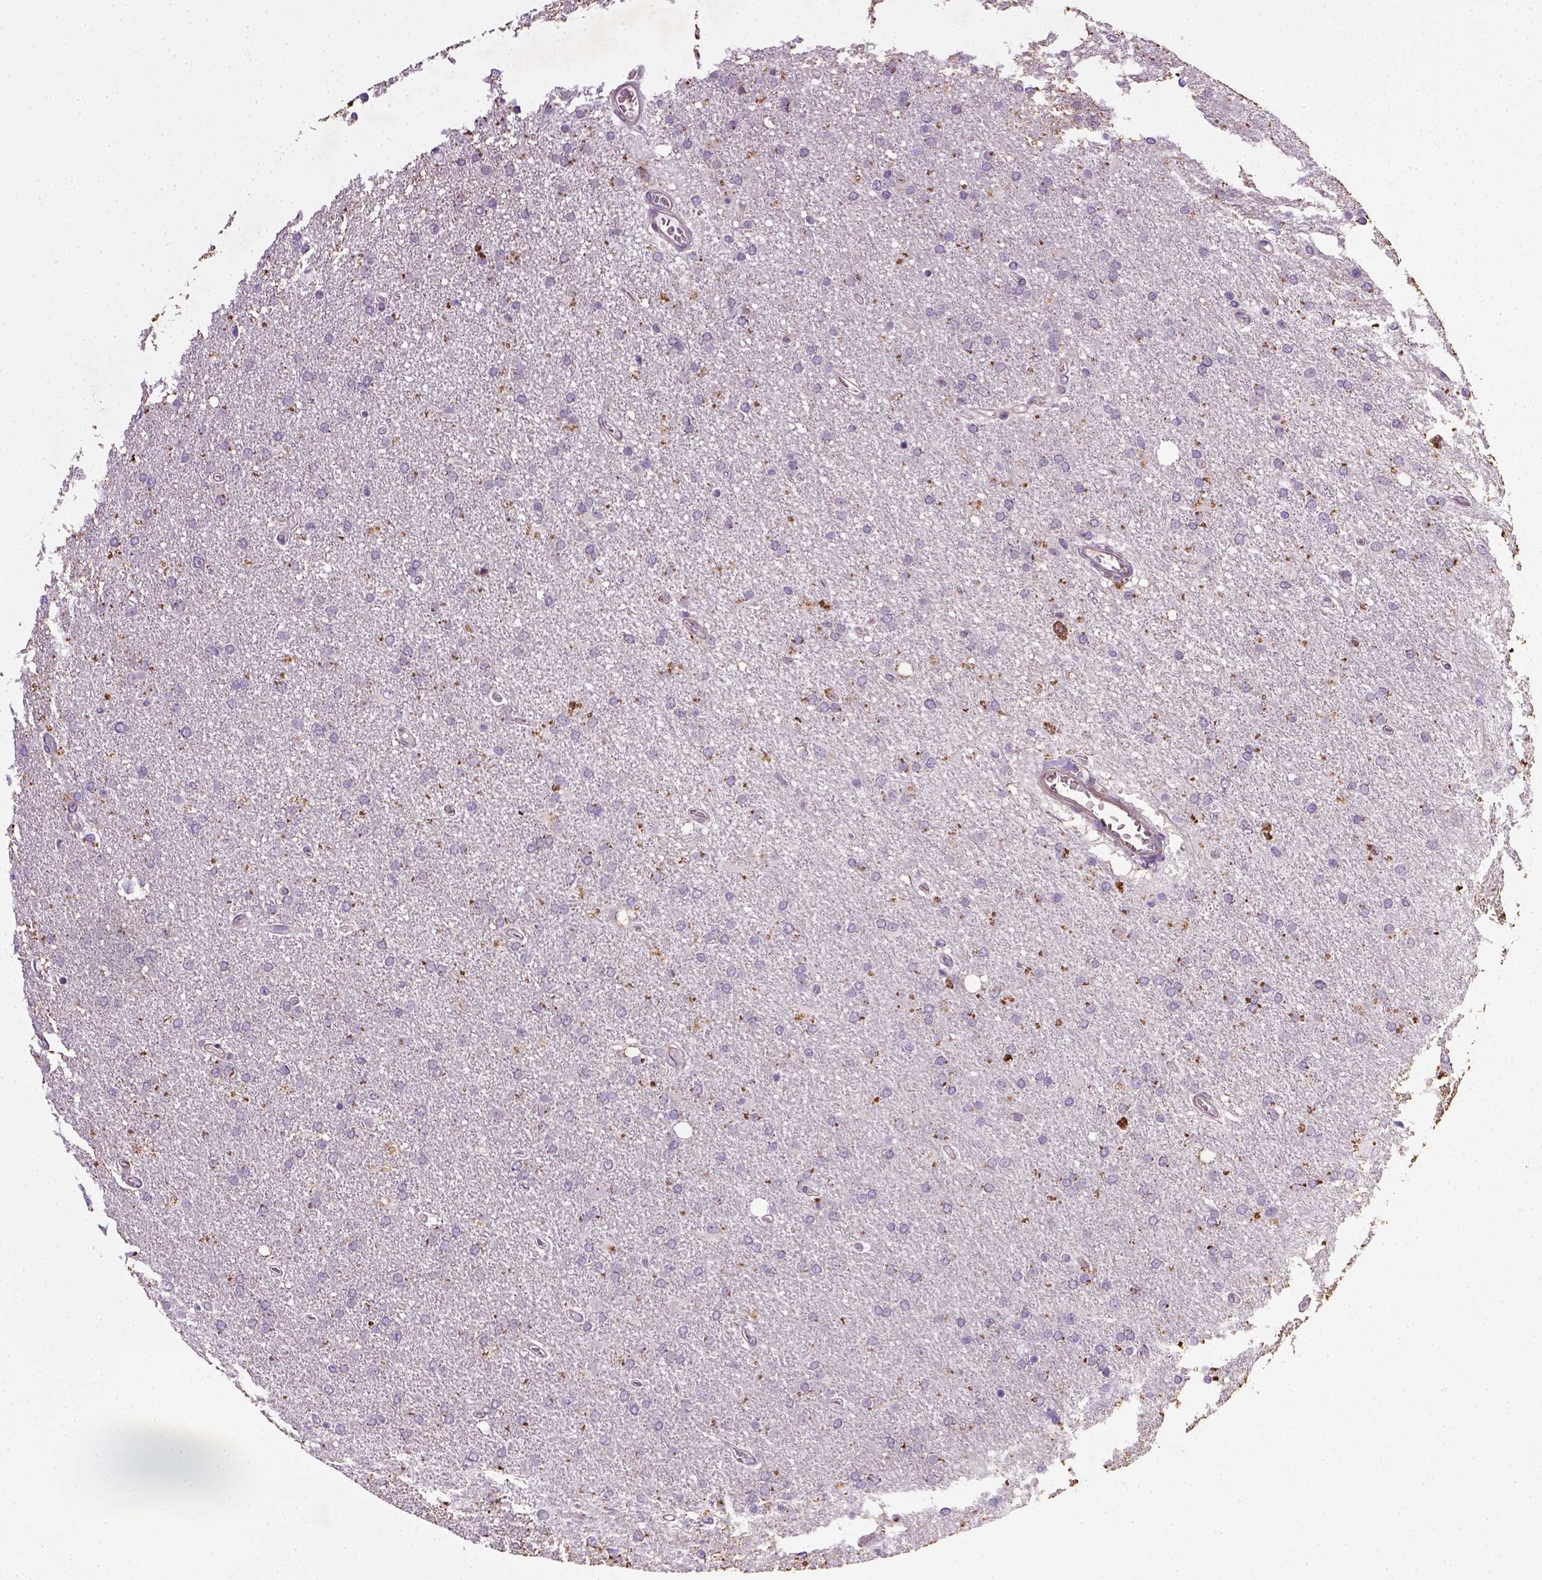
{"staining": {"intensity": "negative", "quantity": "none", "location": "none"}, "tissue": "glioma", "cell_type": "Tumor cells", "image_type": "cancer", "snomed": [{"axis": "morphology", "description": "Glioma, malignant, High grade"}, {"axis": "topography", "description": "Cerebral cortex"}], "caption": "The IHC image has no significant positivity in tumor cells of malignant glioma (high-grade) tissue. Nuclei are stained in blue.", "gene": "TPRG1", "patient": {"sex": "male", "age": 70}}